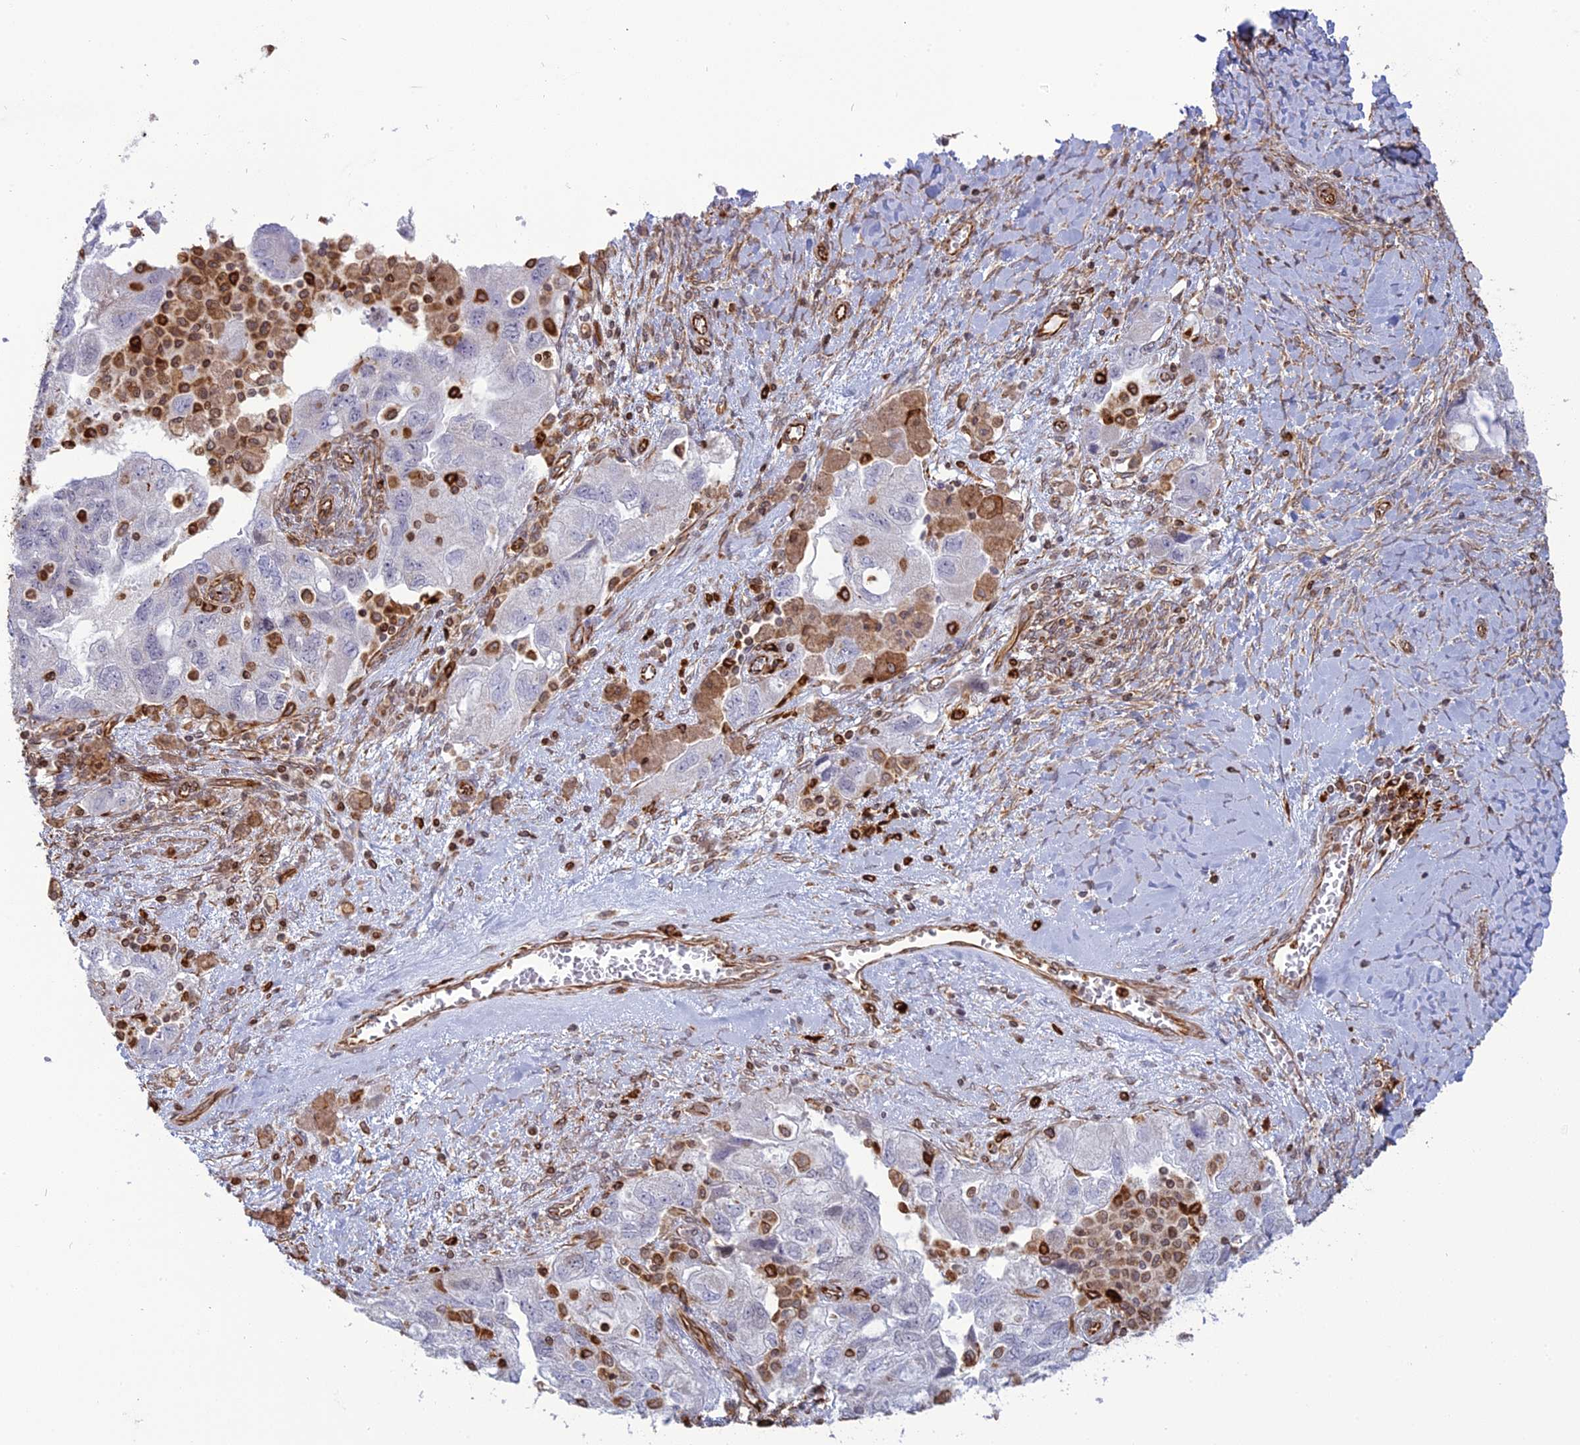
{"staining": {"intensity": "negative", "quantity": "none", "location": "none"}, "tissue": "ovarian cancer", "cell_type": "Tumor cells", "image_type": "cancer", "snomed": [{"axis": "morphology", "description": "Carcinoma, NOS"}, {"axis": "morphology", "description": "Cystadenocarcinoma, serous, NOS"}, {"axis": "topography", "description": "Ovary"}], "caption": "Immunohistochemical staining of ovarian cancer displays no significant expression in tumor cells.", "gene": "APOBR", "patient": {"sex": "female", "age": 69}}